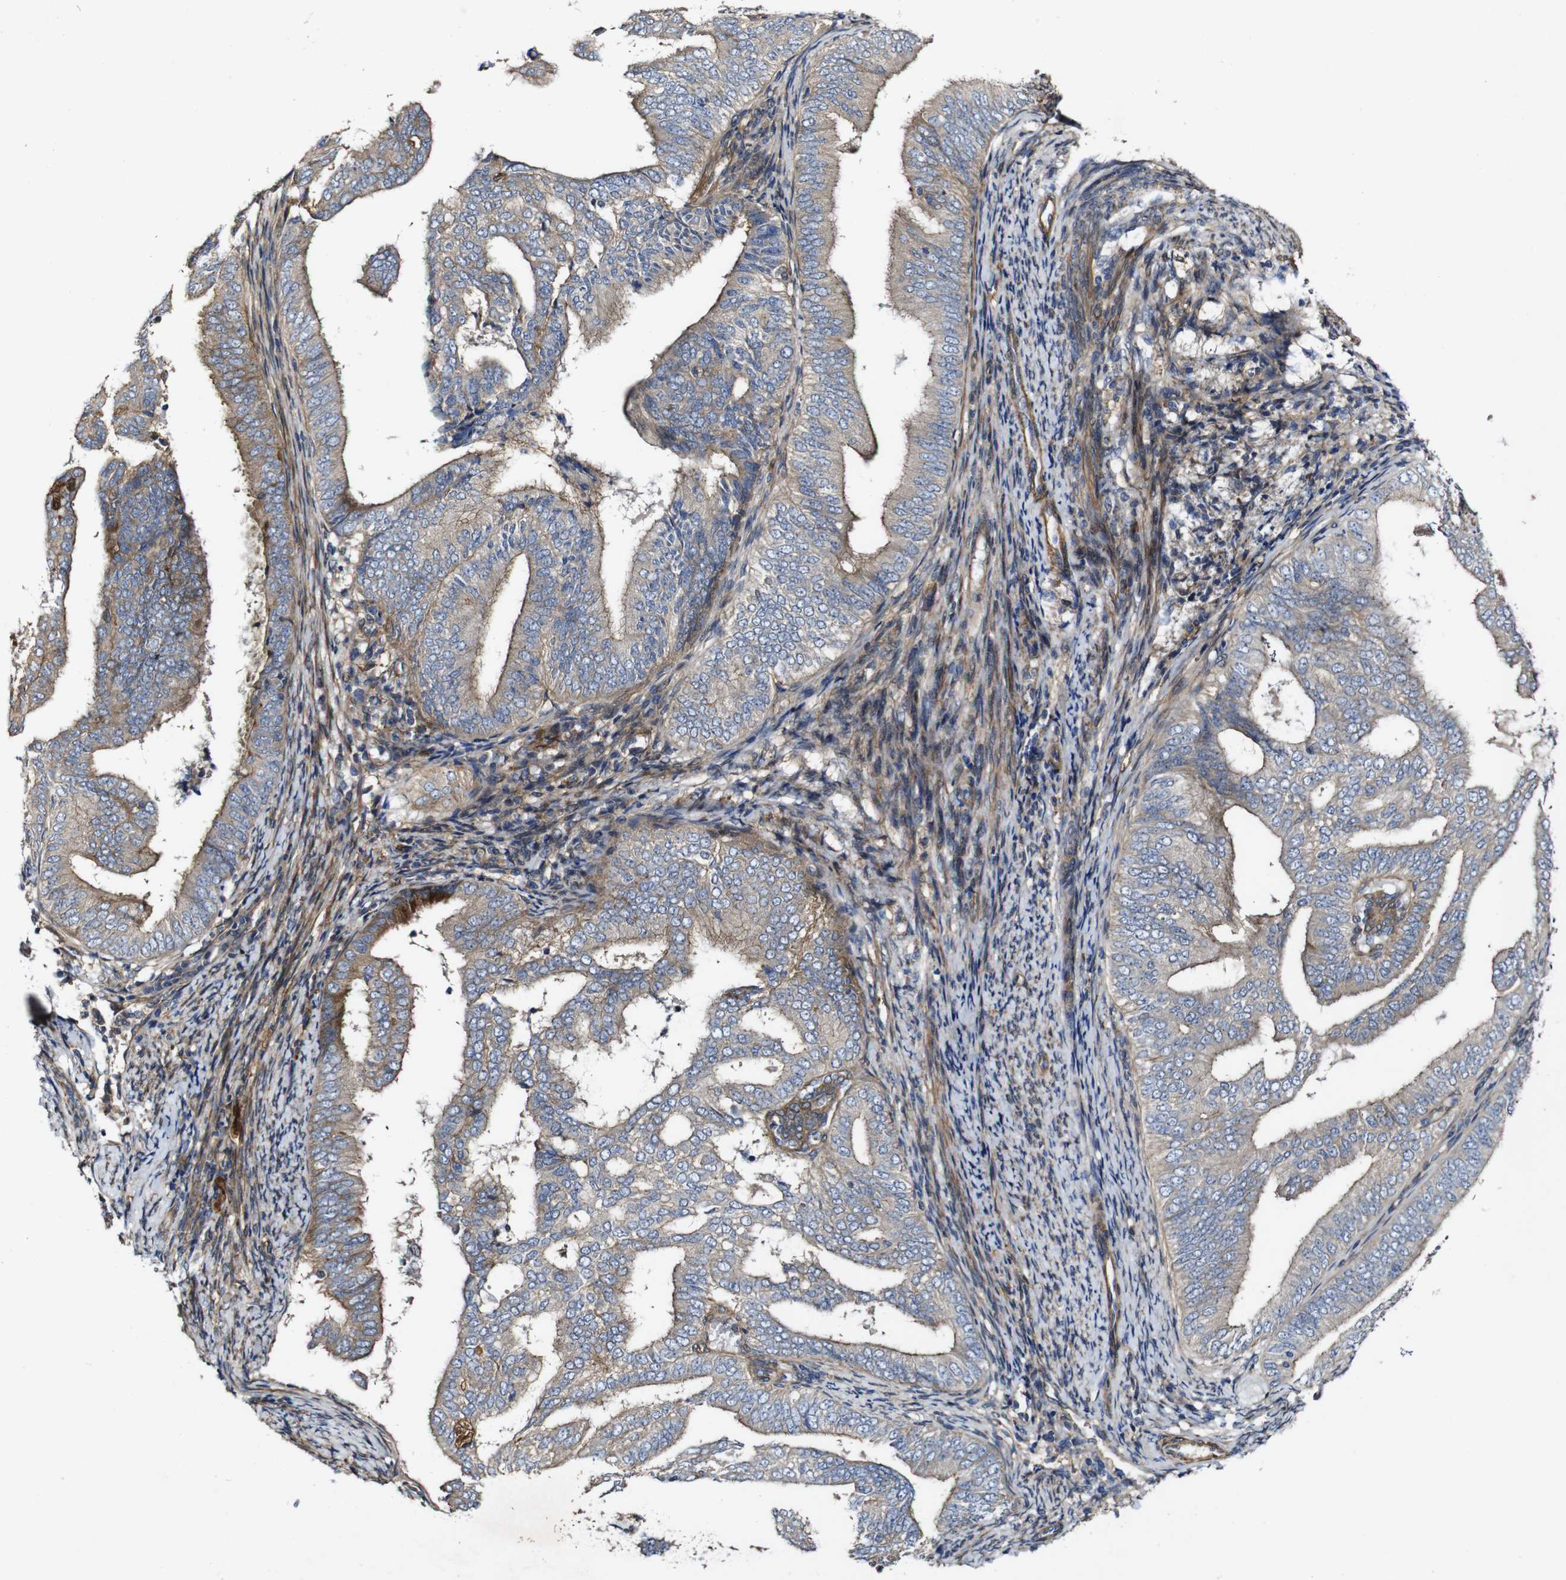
{"staining": {"intensity": "weak", "quantity": ">75%", "location": "cytoplasmic/membranous"}, "tissue": "endometrial cancer", "cell_type": "Tumor cells", "image_type": "cancer", "snomed": [{"axis": "morphology", "description": "Adenocarcinoma, NOS"}, {"axis": "topography", "description": "Endometrium"}], "caption": "High-magnification brightfield microscopy of endometrial adenocarcinoma stained with DAB (brown) and counterstained with hematoxylin (blue). tumor cells exhibit weak cytoplasmic/membranous positivity is present in approximately>75% of cells.", "gene": "GSDME", "patient": {"sex": "female", "age": 58}}